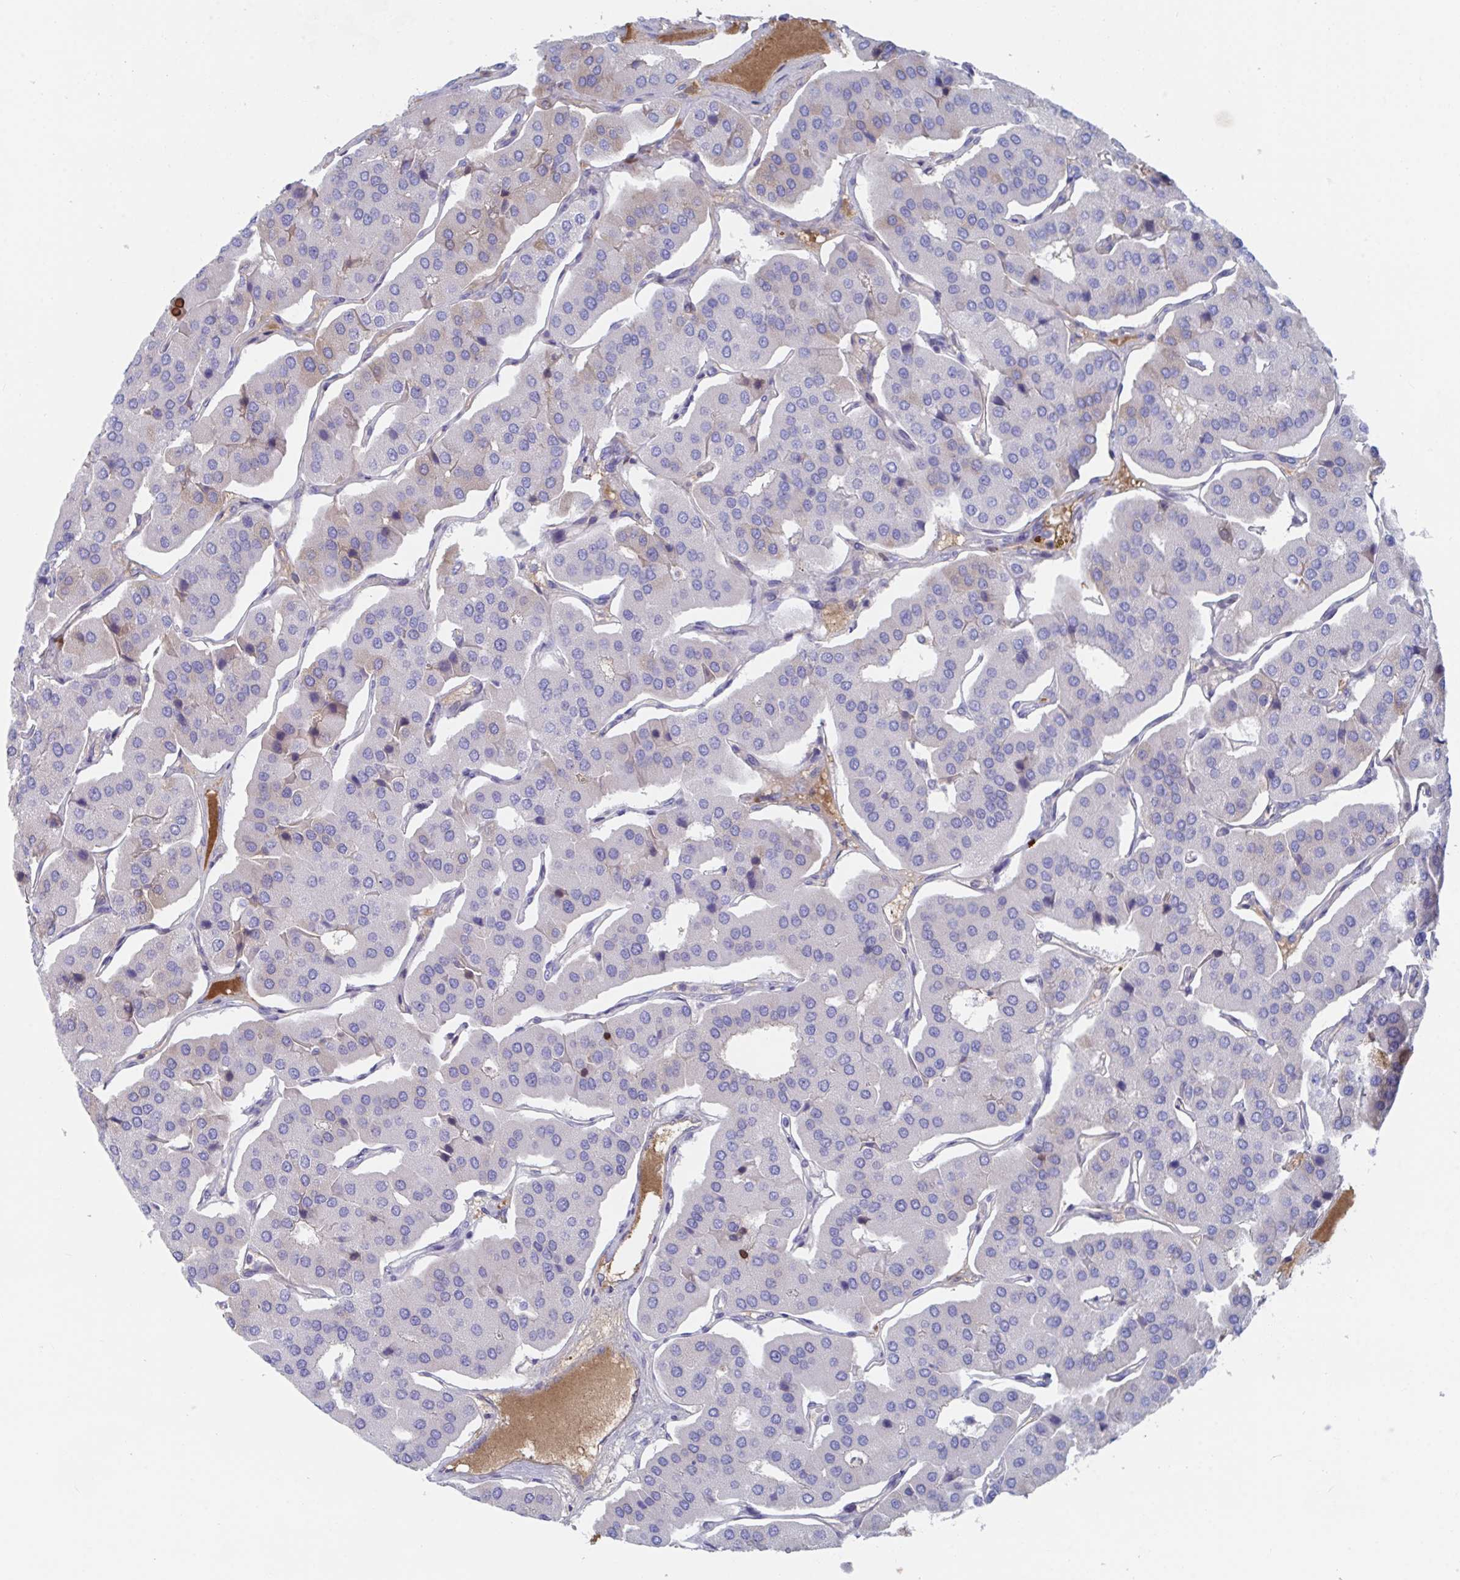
{"staining": {"intensity": "negative", "quantity": "none", "location": "none"}, "tissue": "parathyroid gland", "cell_type": "Glandular cells", "image_type": "normal", "snomed": [{"axis": "morphology", "description": "Normal tissue, NOS"}, {"axis": "morphology", "description": "Adenoma, NOS"}, {"axis": "topography", "description": "Parathyroid gland"}], "caption": "This is an immunohistochemistry histopathology image of benign parathyroid gland. There is no positivity in glandular cells.", "gene": "TNFAIP6", "patient": {"sex": "female", "age": 86}}